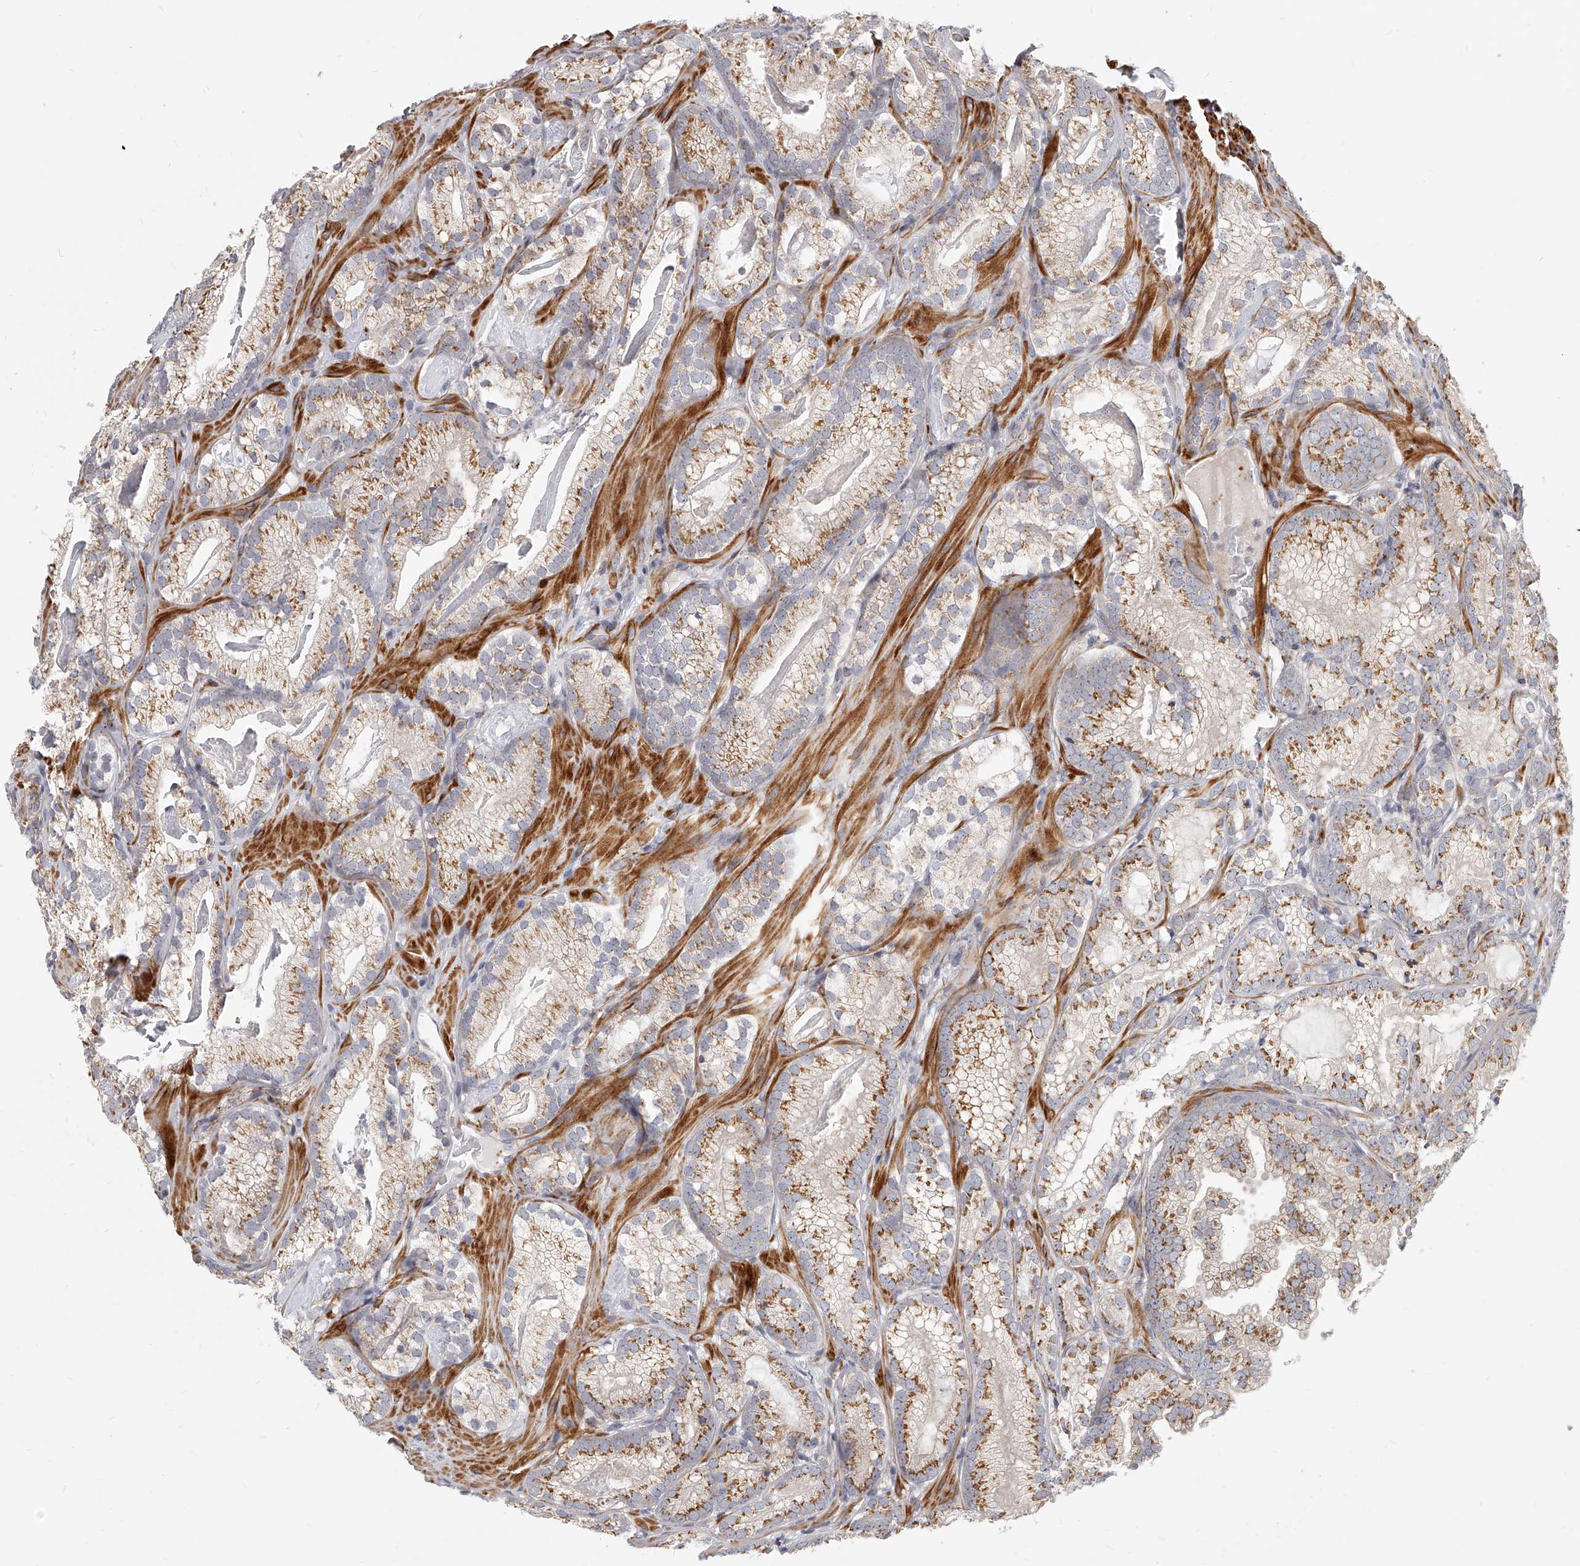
{"staining": {"intensity": "moderate", "quantity": ">75%", "location": "cytoplasmic/membranous"}, "tissue": "prostate cancer", "cell_type": "Tumor cells", "image_type": "cancer", "snomed": [{"axis": "morphology", "description": "Adenocarcinoma, Low grade"}, {"axis": "topography", "description": "Prostate"}], "caption": "This image shows prostate cancer stained with immunohistochemistry to label a protein in brown. The cytoplasmic/membranous of tumor cells show moderate positivity for the protein. Nuclei are counter-stained blue.", "gene": "SLC37A1", "patient": {"sex": "male", "age": 72}}